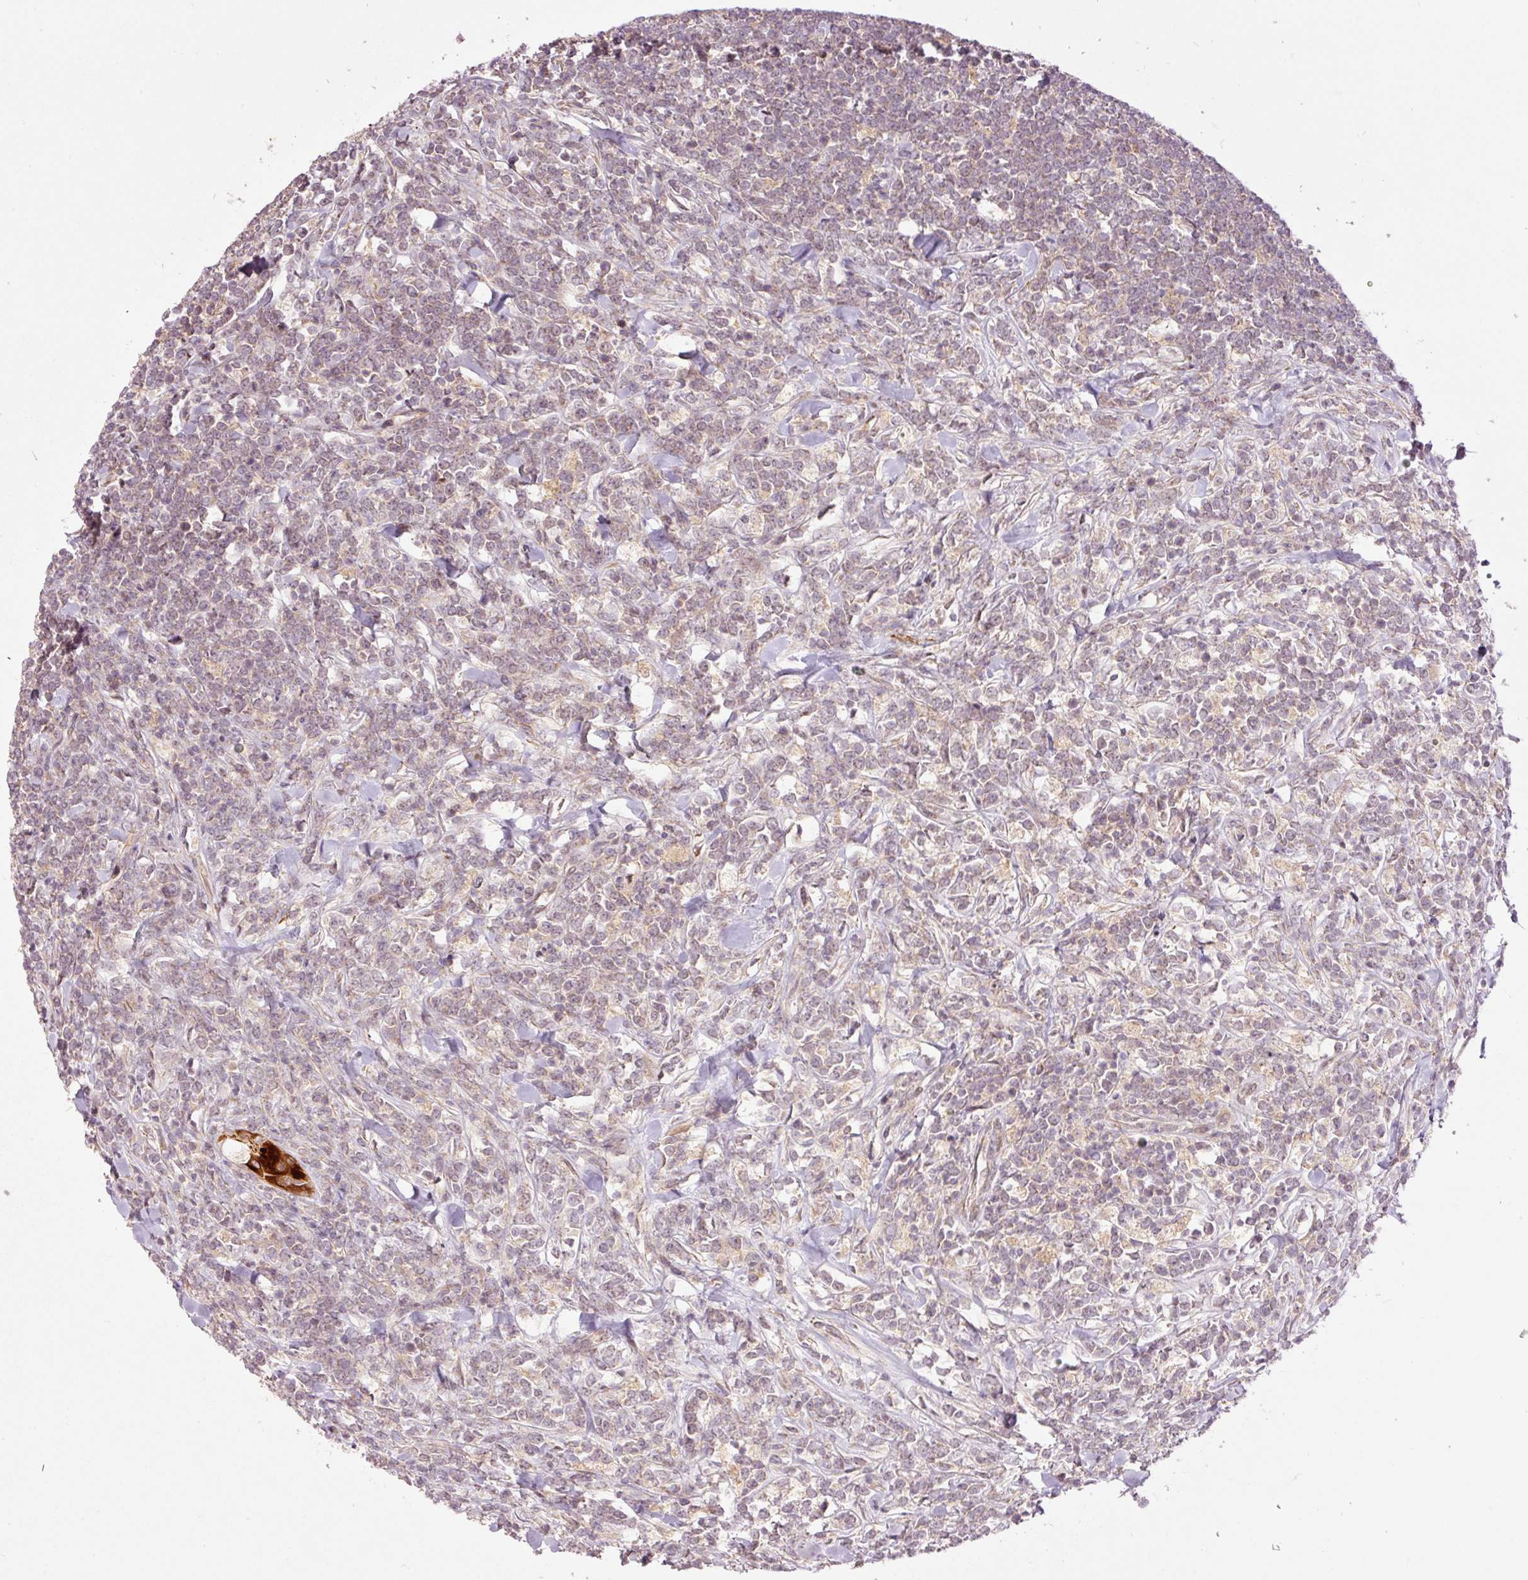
{"staining": {"intensity": "weak", "quantity": "25%-75%", "location": "cytoplasmic/membranous"}, "tissue": "lymphoma", "cell_type": "Tumor cells", "image_type": "cancer", "snomed": [{"axis": "morphology", "description": "Malignant lymphoma, non-Hodgkin's type, High grade"}, {"axis": "topography", "description": "Small intestine"}, {"axis": "topography", "description": "Colon"}], "caption": "Immunohistochemical staining of malignant lymphoma, non-Hodgkin's type (high-grade) exhibits weak cytoplasmic/membranous protein staining in about 25%-75% of tumor cells.", "gene": "SLC29A3", "patient": {"sex": "male", "age": 8}}